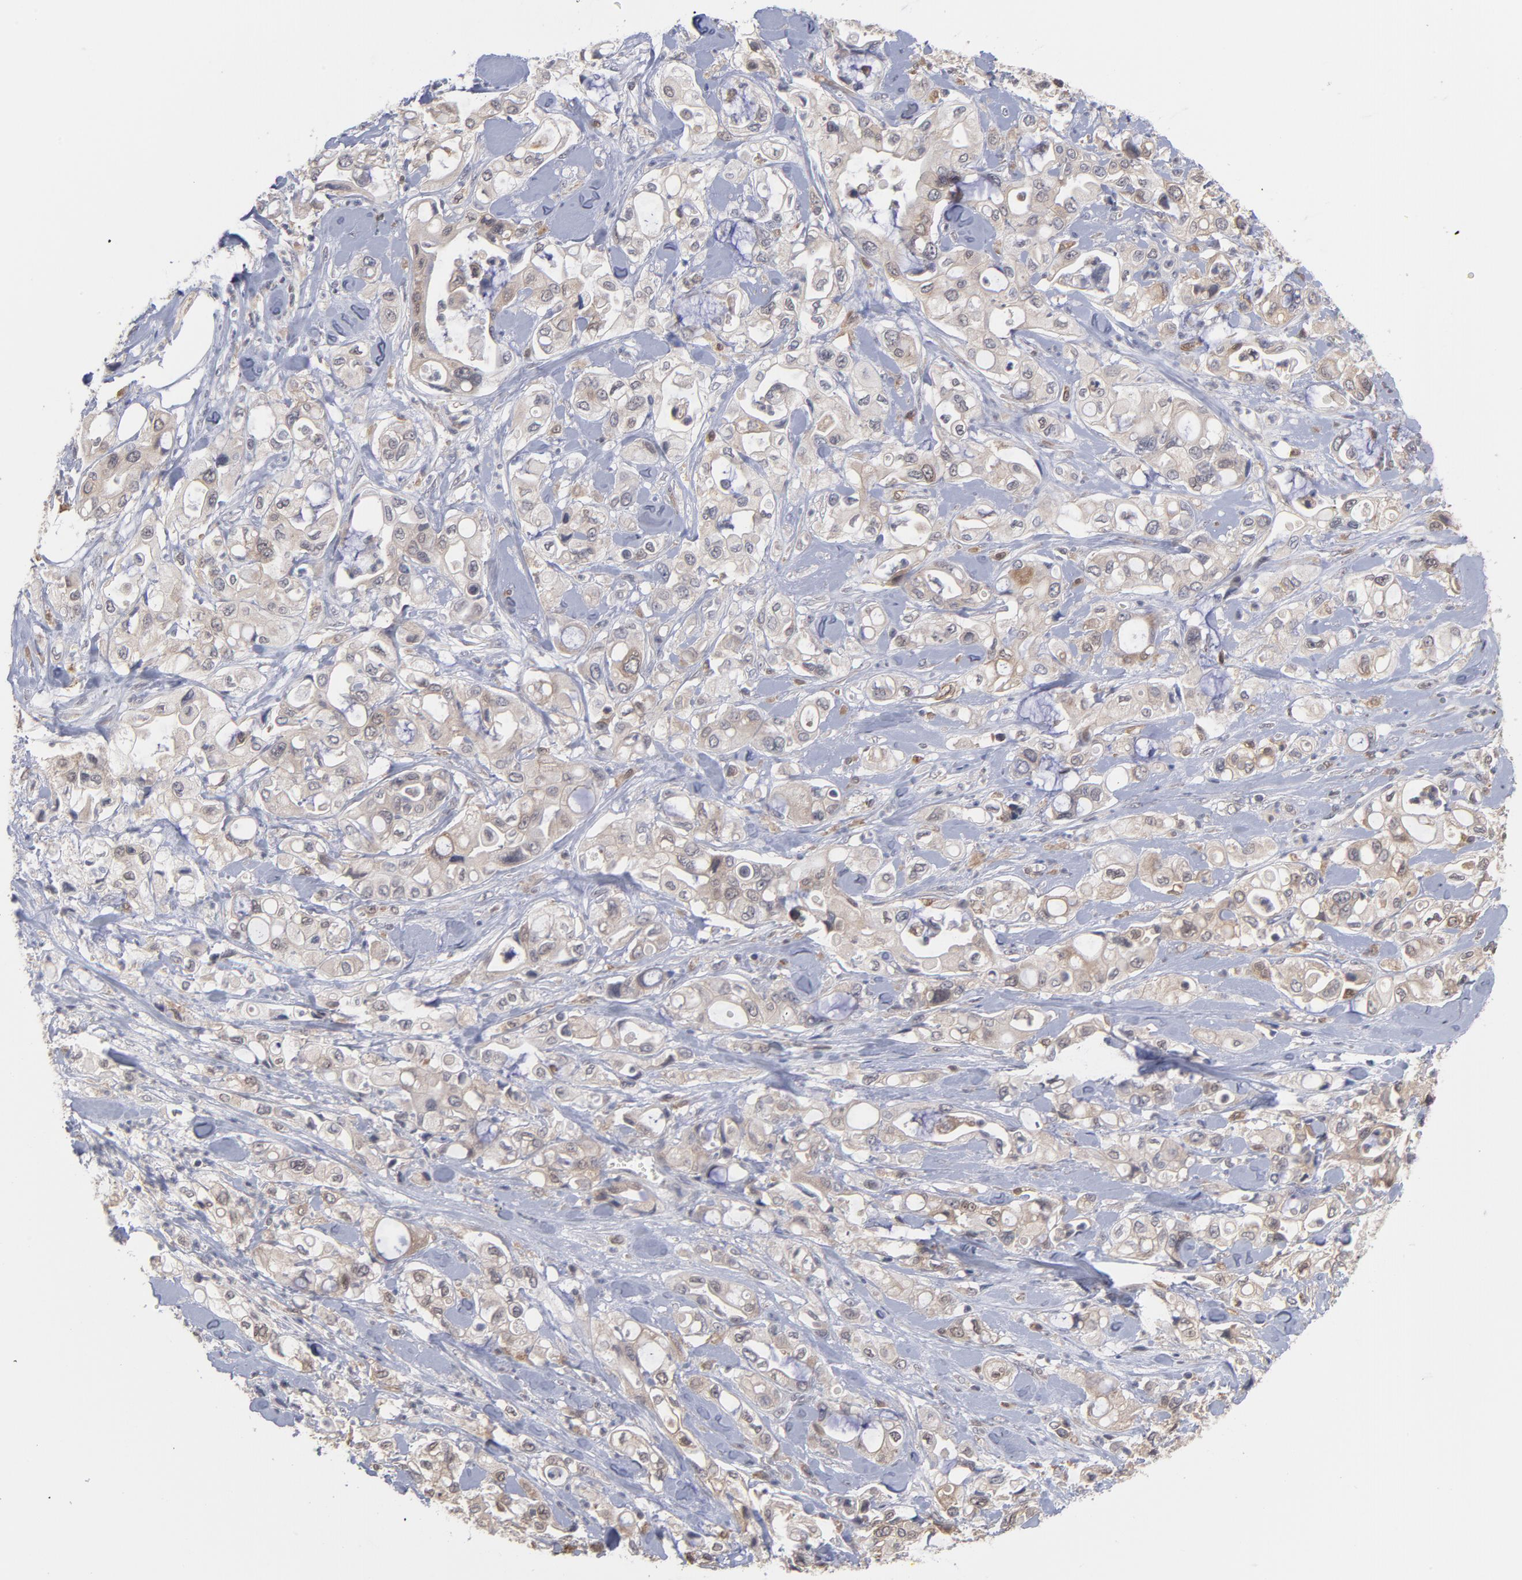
{"staining": {"intensity": "weak", "quantity": "<25%", "location": "cytoplasmic/membranous"}, "tissue": "pancreatic cancer", "cell_type": "Tumor cells", "image_type": "cancer", "snomed": [{"axis": "morphology", "description": "Adenocarcinoma, NOS"}, {"axis": "topography", "description": "Pancreas"}], "caption": "An image of human pancreatic cancer (adenocarcinoma) is negative for staining in tumor cells.", "gene": "OAS1", "patient": {"sex": "male", "age": 70}}